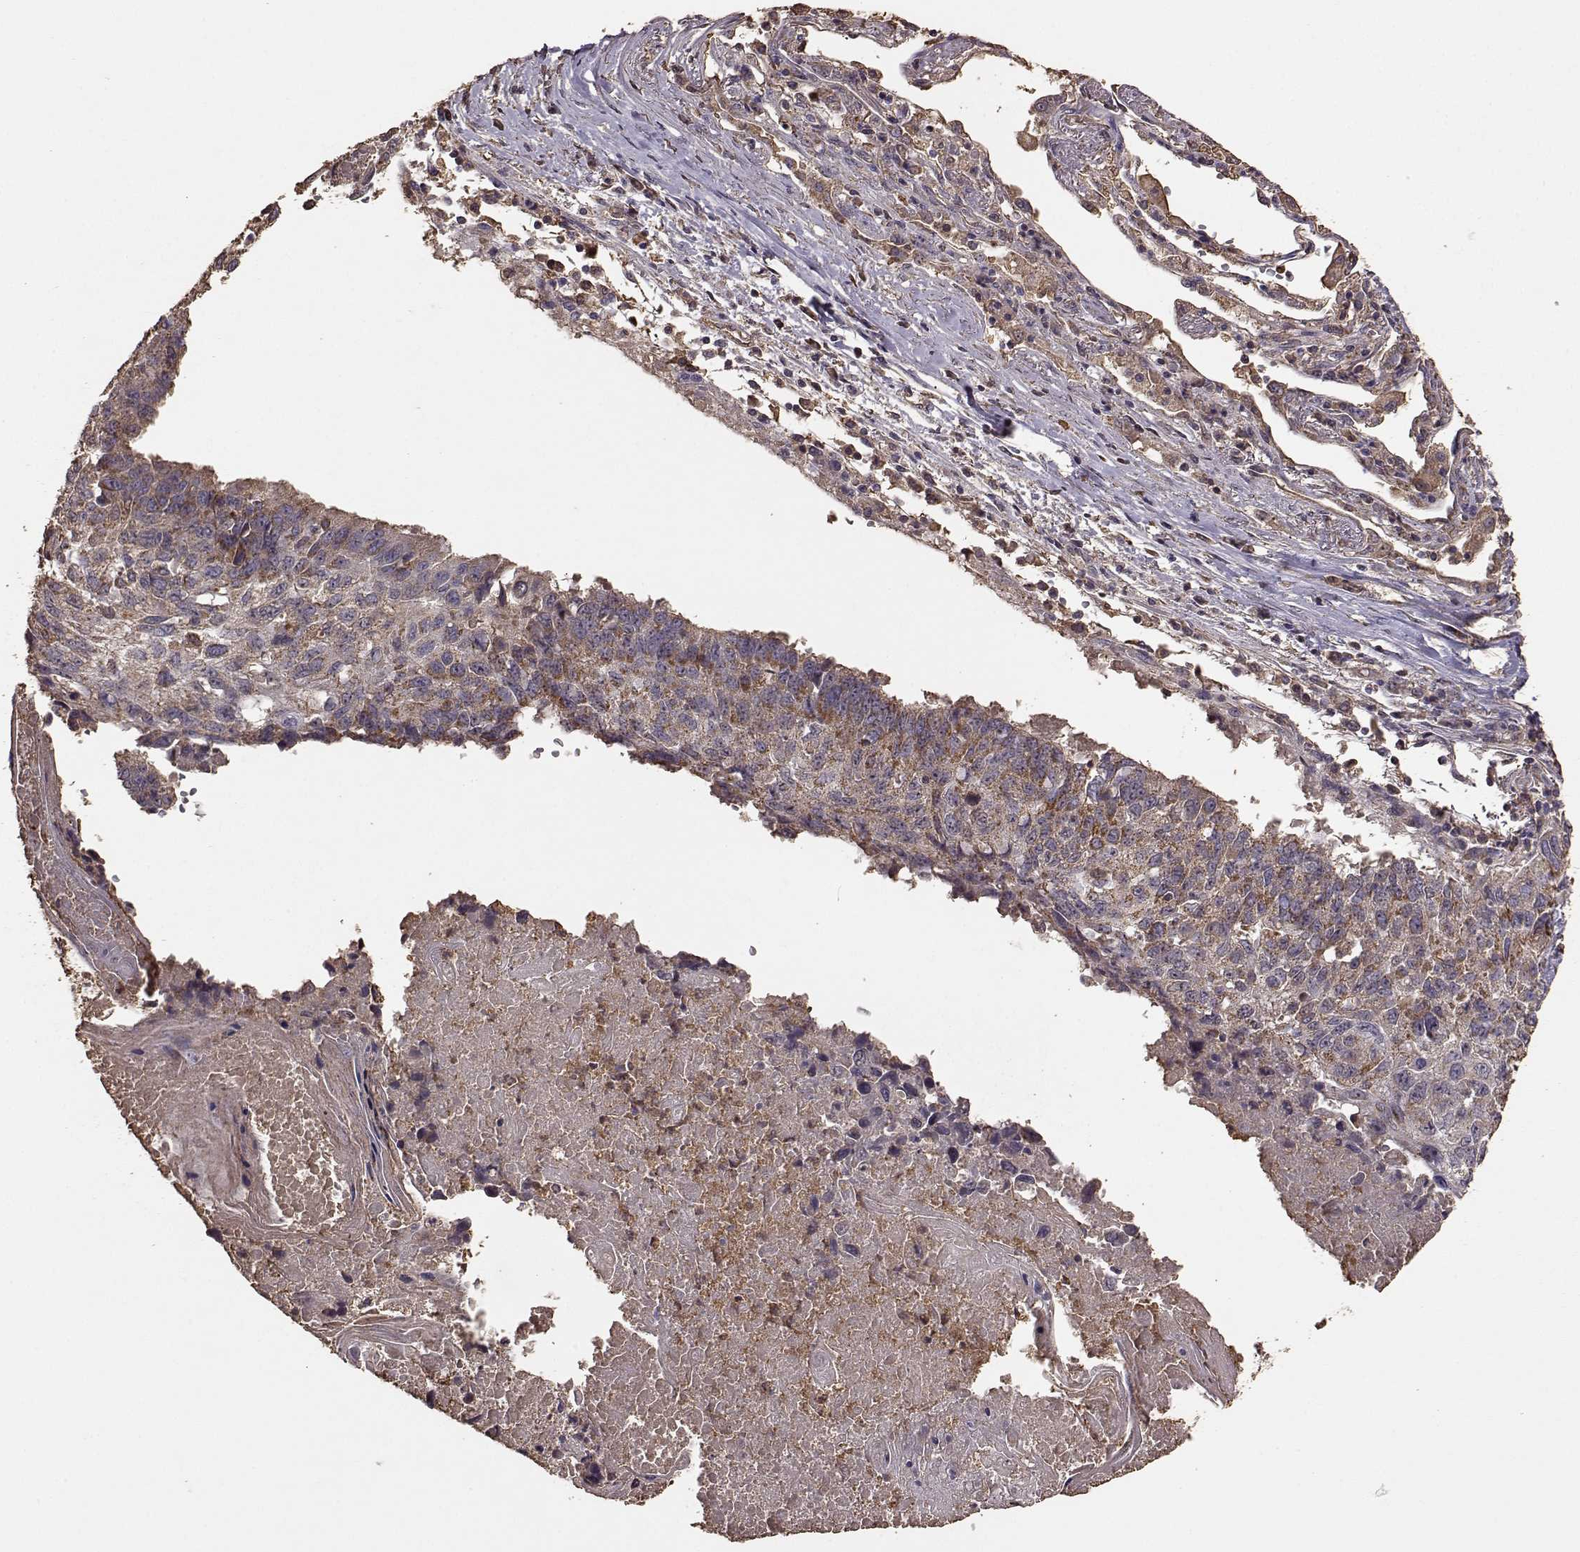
{"staining": {"intensity": "strong", "quantity": "25%-75%", "location": "cytoplasmic/membranous"}, "tissue": "lung cancer", "cell_type": "Tumor cells", "image_type": "cancer", "snomed": [{"axis": "morphology", "description": "Squamous cell carcinoma, NOS"}, {"axis": "topography", "description": "Lung"}], "caption": "Immunohistochemistry (IHC) staining of lung squamous cell carcinoma, which exhibits high levels of strong cytoplasmic/membranous staining in about 25%-75% of tumor cells indicating strong cytoplasmic/membranous protein staining. The staining was performed using DAB (brown) for protein detection and nuclei were counterstained in hematoxylin (blue).", "gene": "PTGES2", "patient": {"sex": "male", "age": 73}}